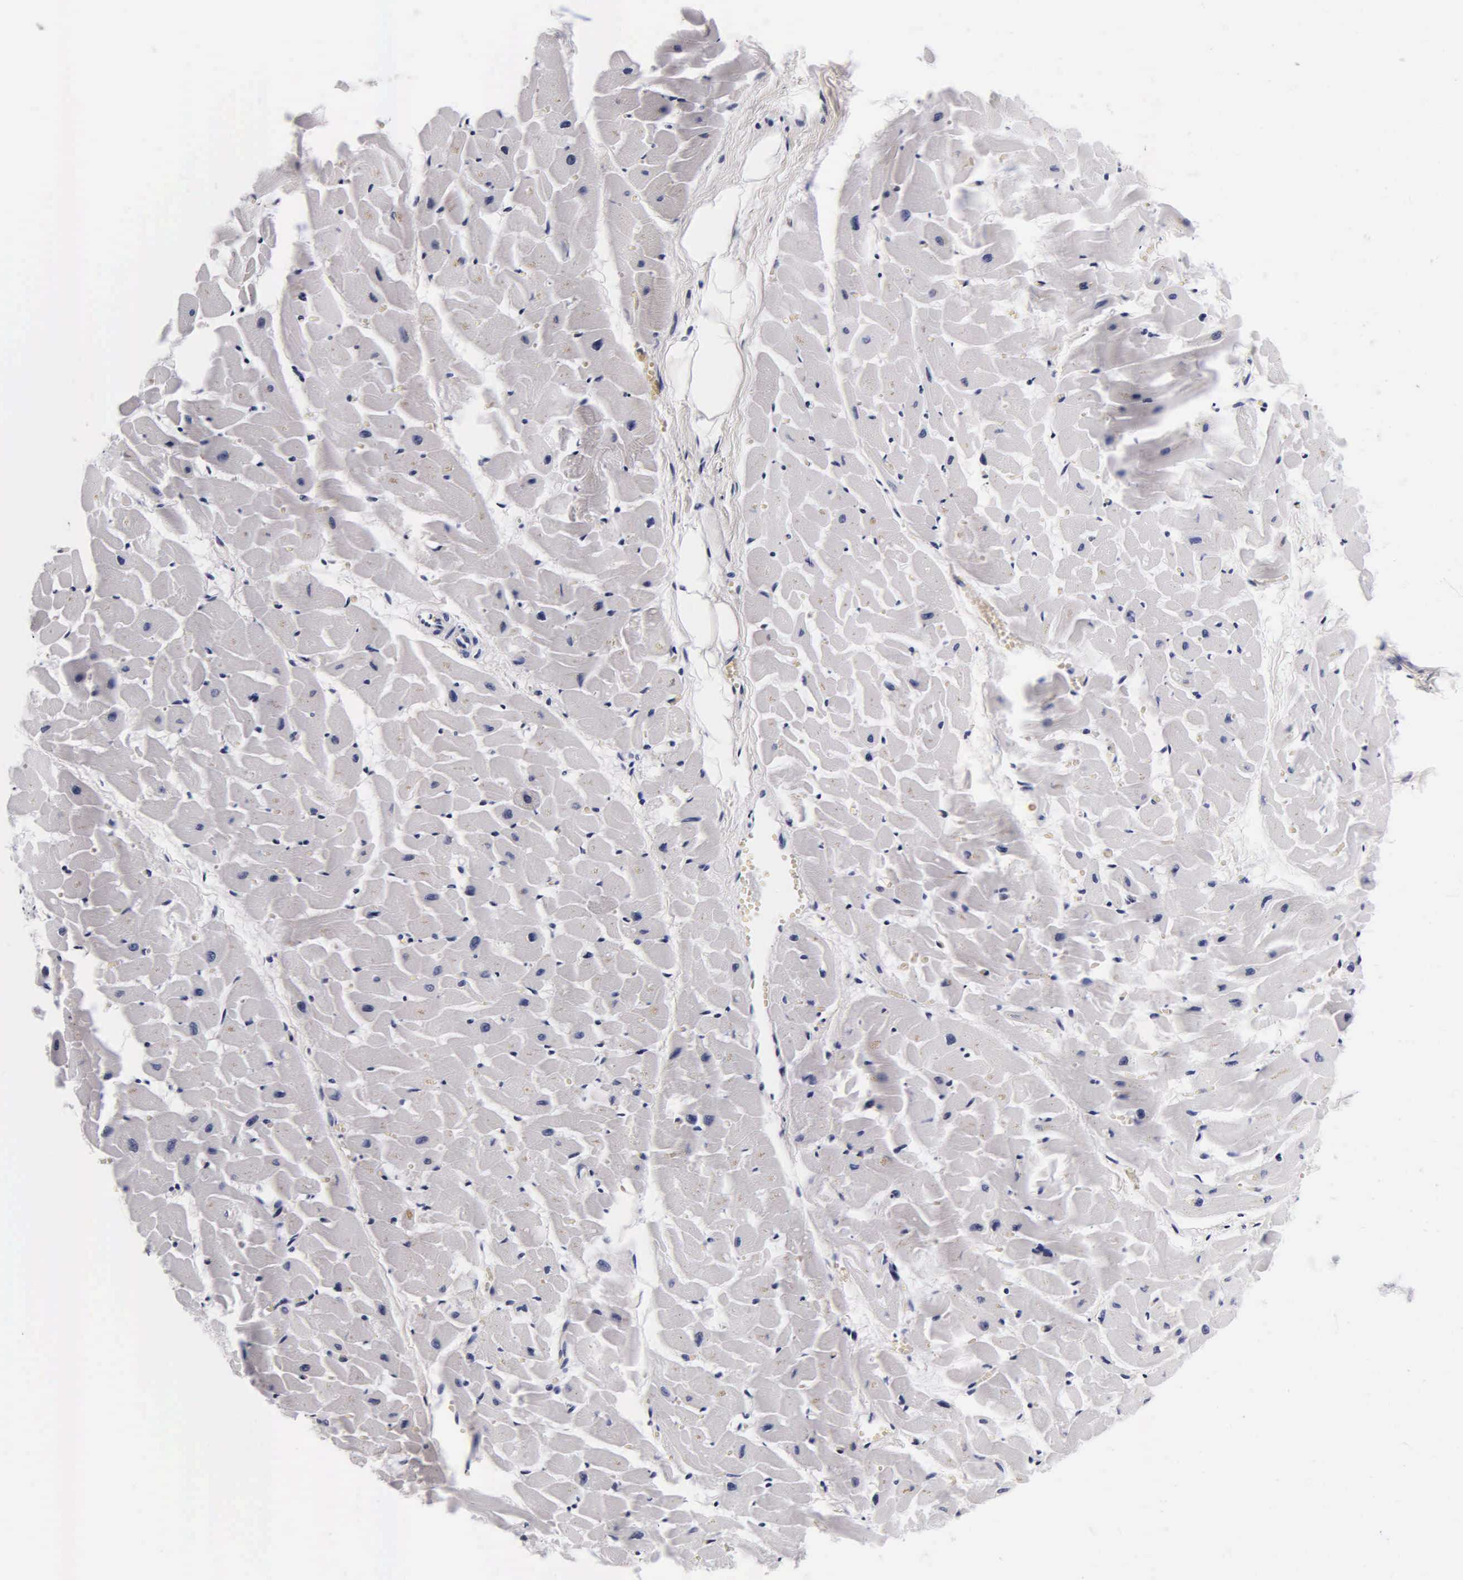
{"staining": {"intensity": "negative", "quantity": "none", "location": "none"}, "tissue": "heart muscle", "cell_type": "Cardiomyocytes", "image_type": "normal", "snomed": [{"axis": "morphology", "description": "Normal tissue, NOS"}, {"axis": "topography", "description": "Heart"}], "caption": "This is a image of IHC staining of normal heart muscle, which shows no expression in cardiomyocytes.", "gene": "CGB3", "patient": {"sex": "female", "age": 19}}